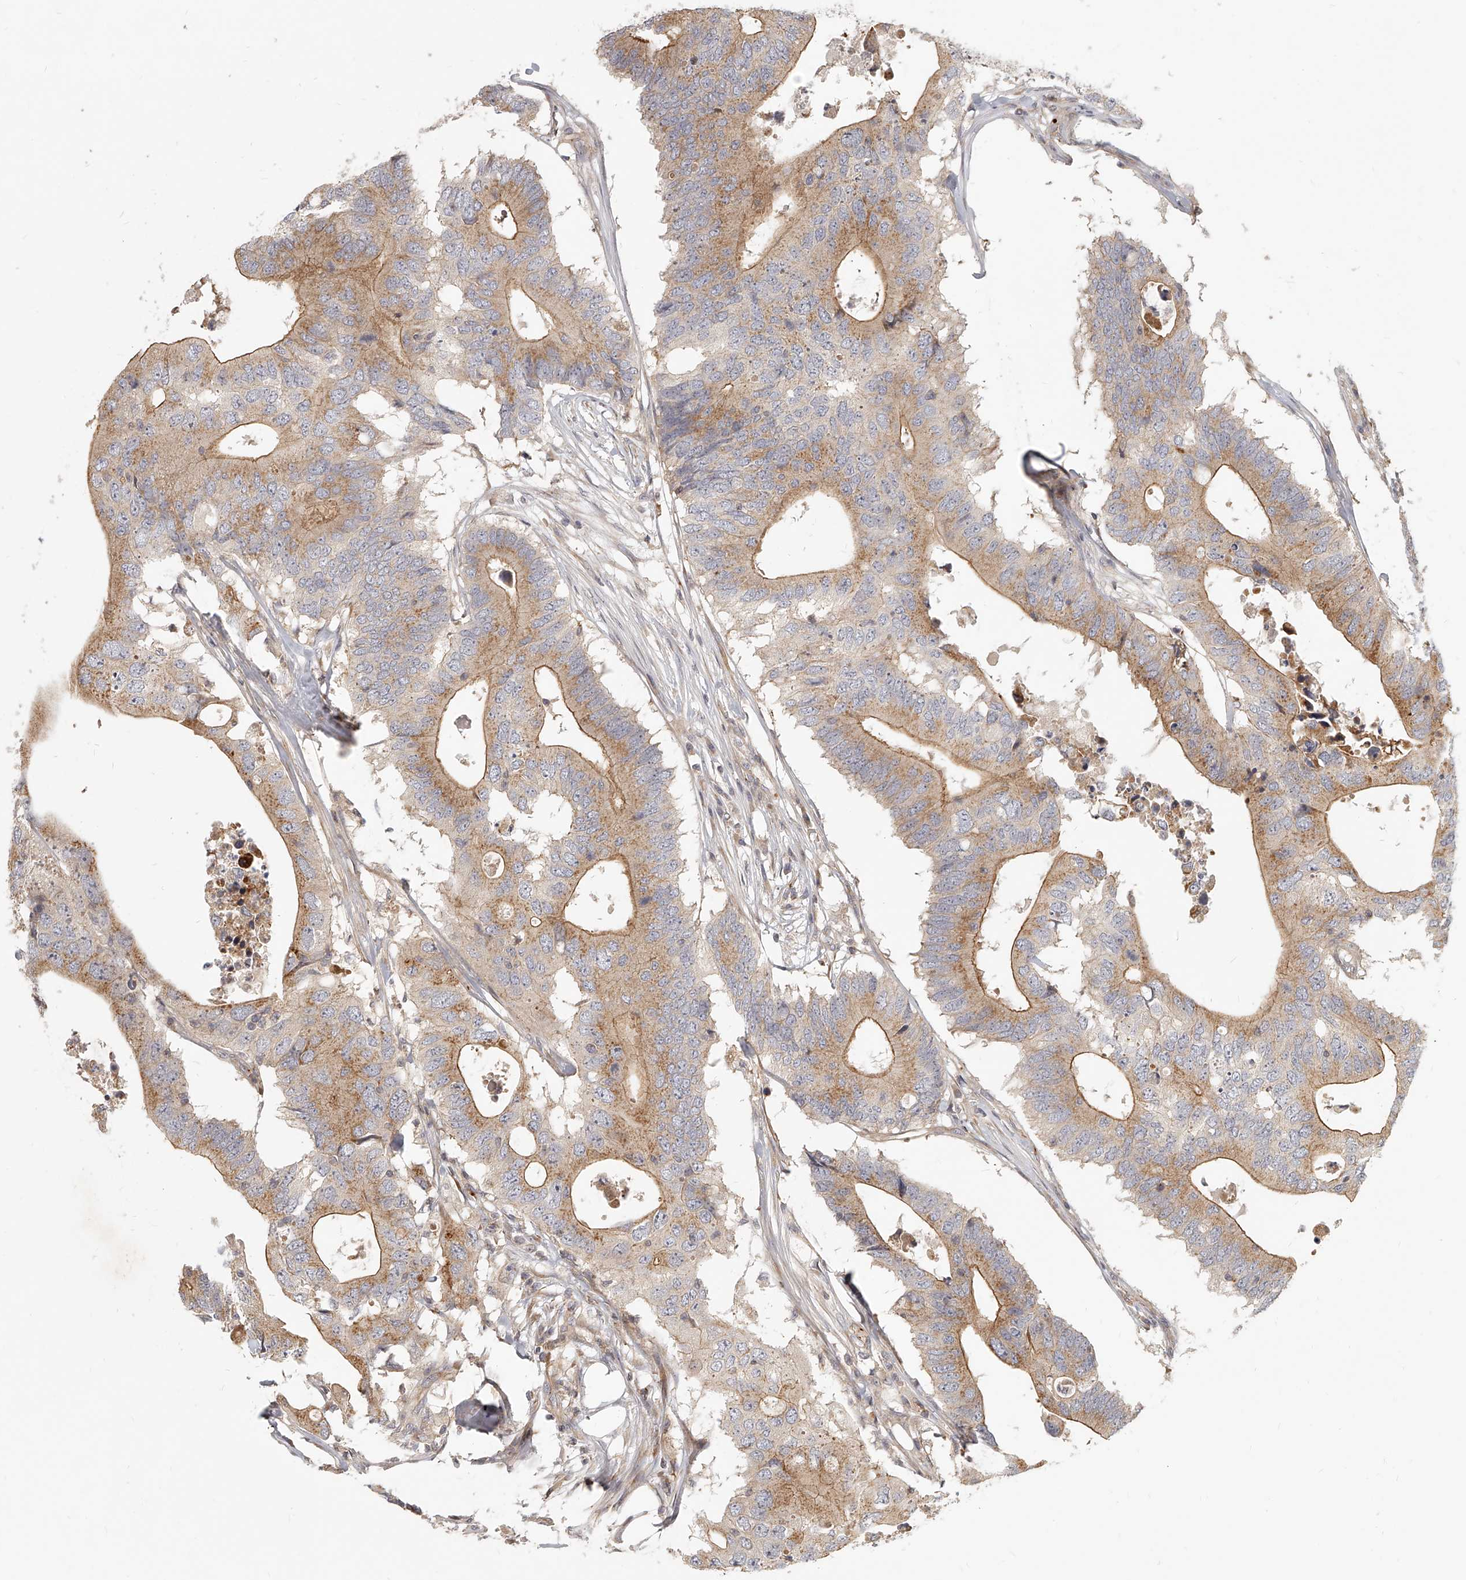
{"staining": {"intensity": "moderate", "quantity": ">75%", "location": "cytoplasmic/membranous"}, "tissue": "colorectal cancer", "cell_type": "Tumor cells", "image_type": "cancer", "snomed": [{"axis": "morphology", "description": "Adenocarcinoma, NOS"}, {"axis": "topography", "description": "Colon"}], "caption": "There is medium levels of moderate cytoplasmic/membranous positivity in tumor cells of colorectal cancer, as demonstrated by immunohistochemical staining (brown color).", "gene": "SLC37A1", "patient": {"sex": "male", "age": 71}}